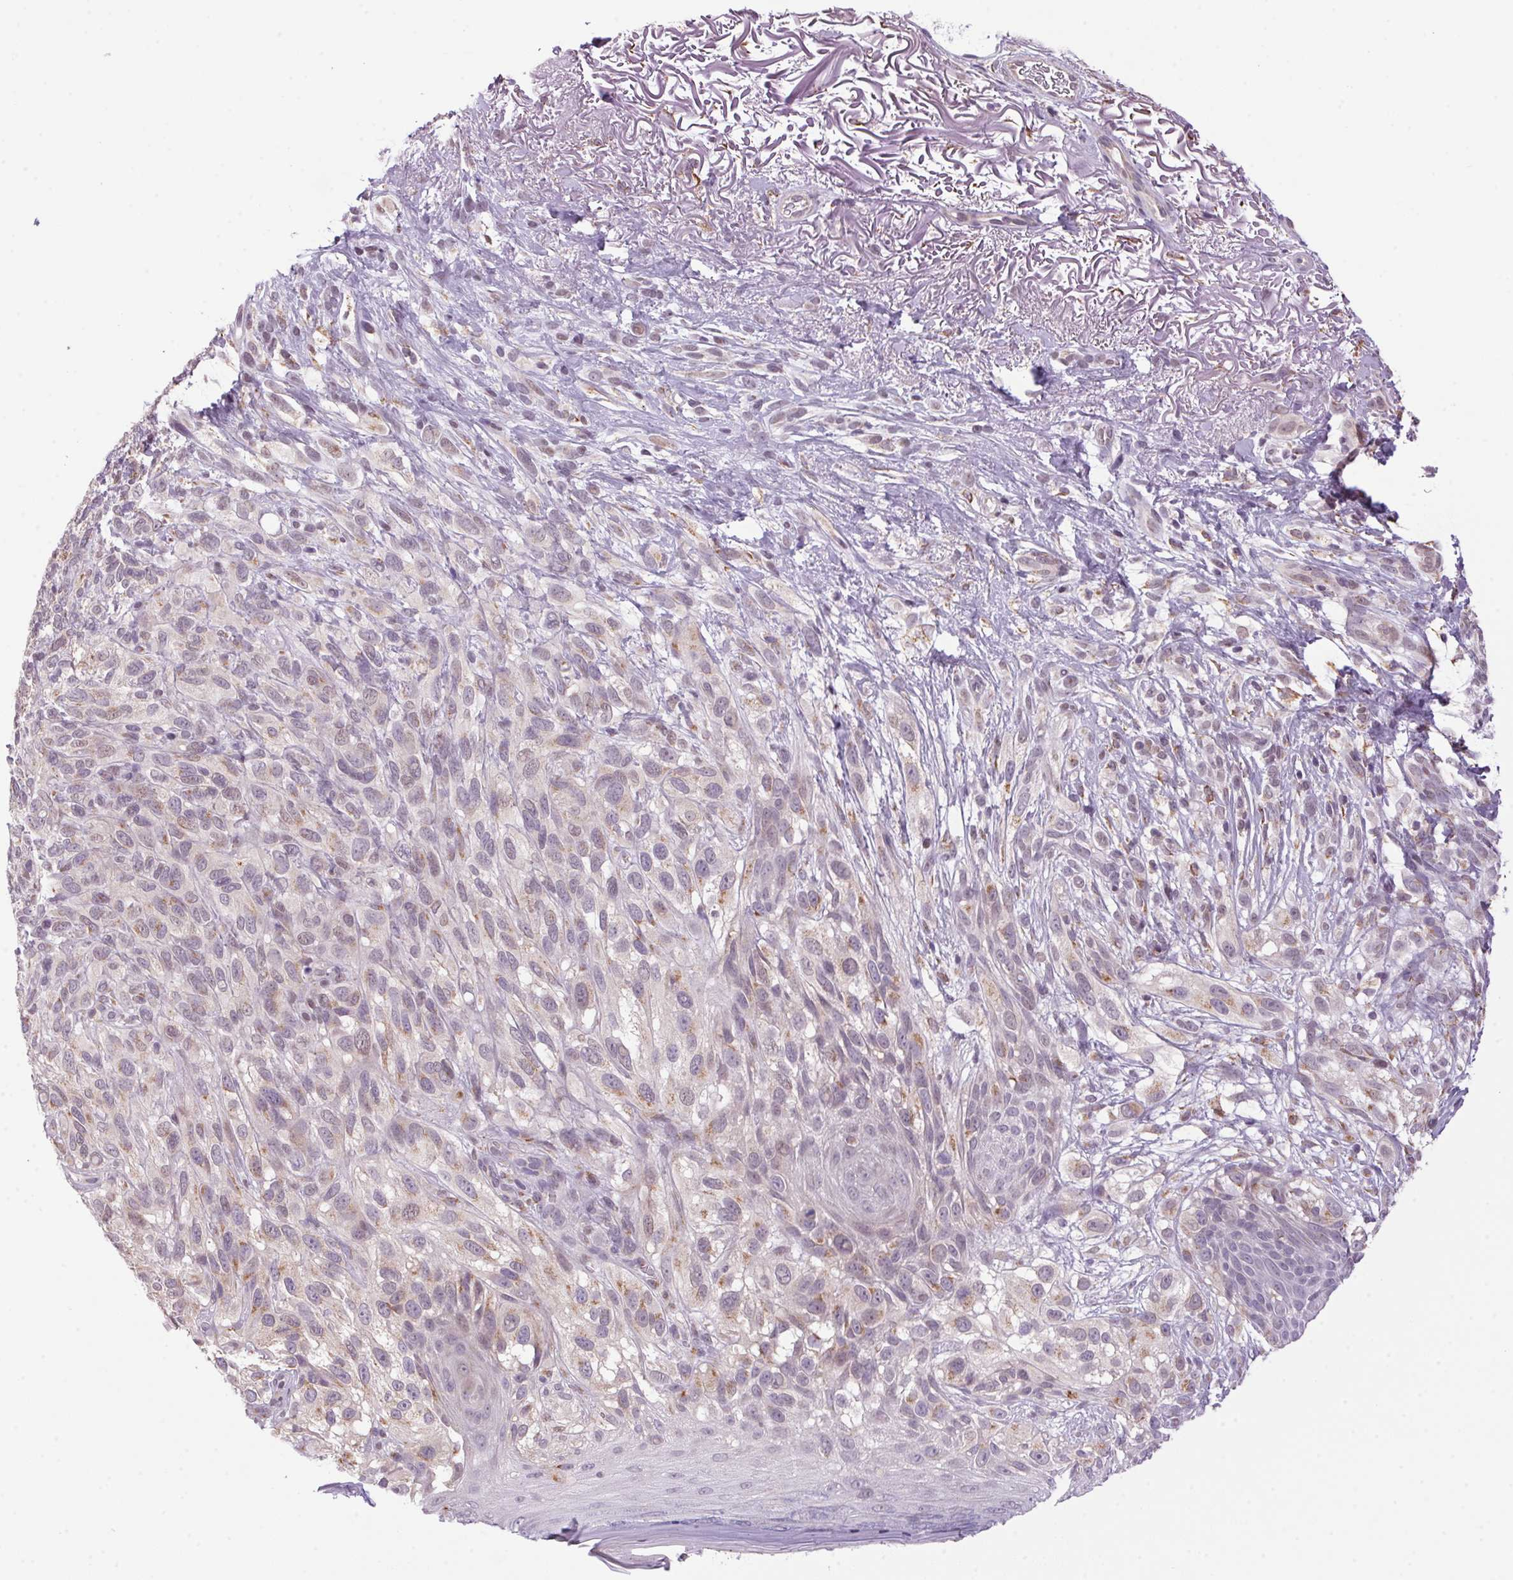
{"staining": {"intensity": "weak", "quantity": "25%-75%", "location": "cytoplasmic/membranous"}, "tissue": "melanoma", "cell_type": "Tumor cells", "image_type": "cancer", "snomed": [{"axis": "morphology", "description": "Malignant melanoma, NOS"}, {"axis": "topography", "description": "Skin"}], "caption": "Weak cytoplasmic/membranous expression is appreciated in approximately 25%-75% of tumor cells in melanoma. Immunohistochemistry stains the protein in brown and the nuclei are stained blue.", "gene": "AKR1E2", "patient": {"sex": "female", "age": 86}}